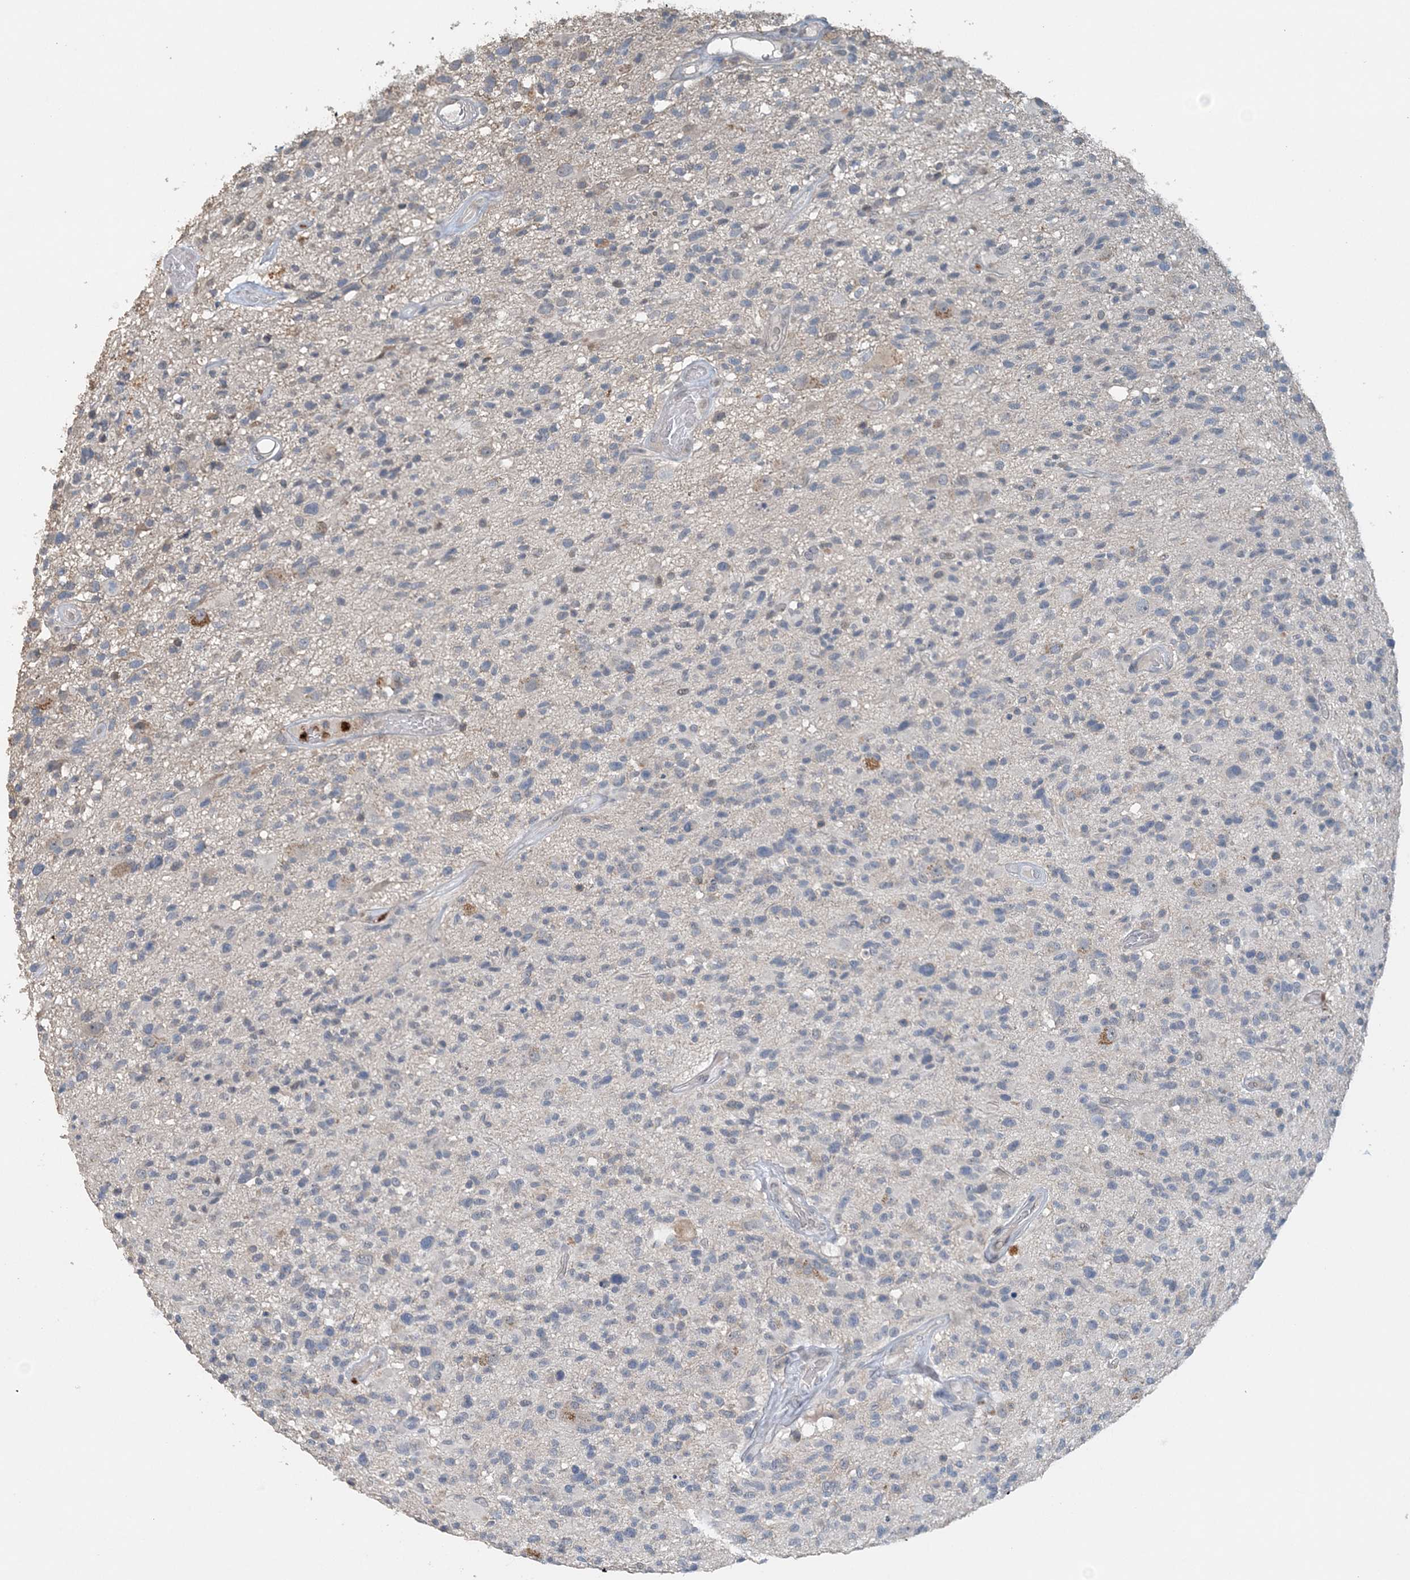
{"staining": {"intensity": "negative", "quantity": "none", "location": "none"}, "tissue": "glioma", "cell_type": "Tumor cells", "image_type": "cancer", "snomed": [{"axis": "morphology", "description": "Glioma, malignant, High grade"}, {"axis": "morphology", "description": "Glioblastoma, NOS"}, {"axis": "topography", "description": "Brain"}], "caption": "This is a micrograph of immunohistochemistry (IHC) staining of glioma, which shows no staining in tumor cells.", "gene": "FAM110A", "patient": {"sex": "male", "age": 60}}